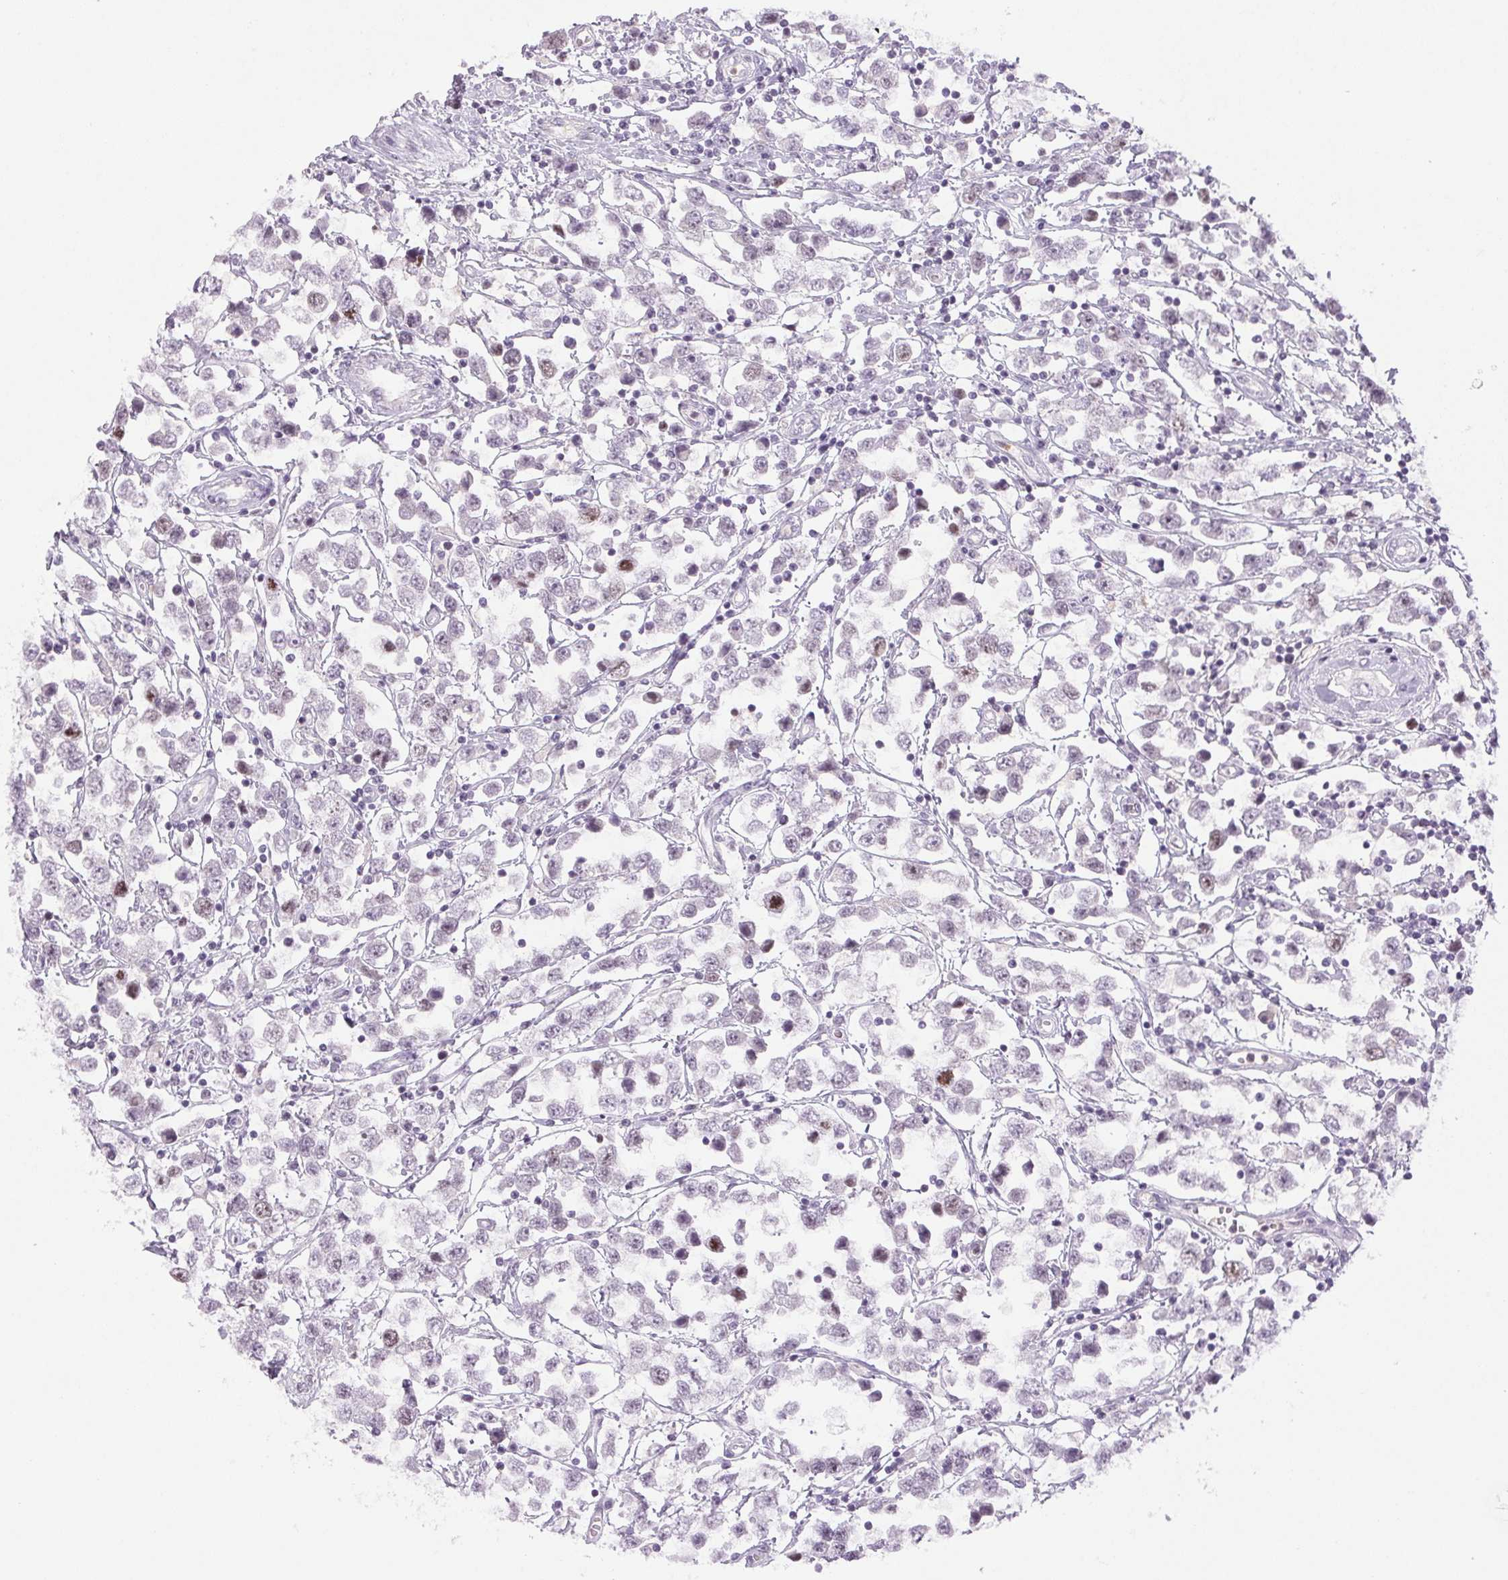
{"staining": {"intensity": "moderate", "quantity": "<25%", "location": "nuclear"}, "tissue": "testis cancer", "cell_type": "Tumor cells", "image_type": "cancer", "snomed": [{"axis": "morphology", "description": "Seminoma, NOS"}, {"axis": "topography", "description": "Testis"}], "caption": "Immunohistochemical staining of testis cancer (seminoma) displays moderate nuclear protein staining in about <25% of tumor cells.", "gene": "SMIM6", "patient": {"sex": "male", "age": 34}}